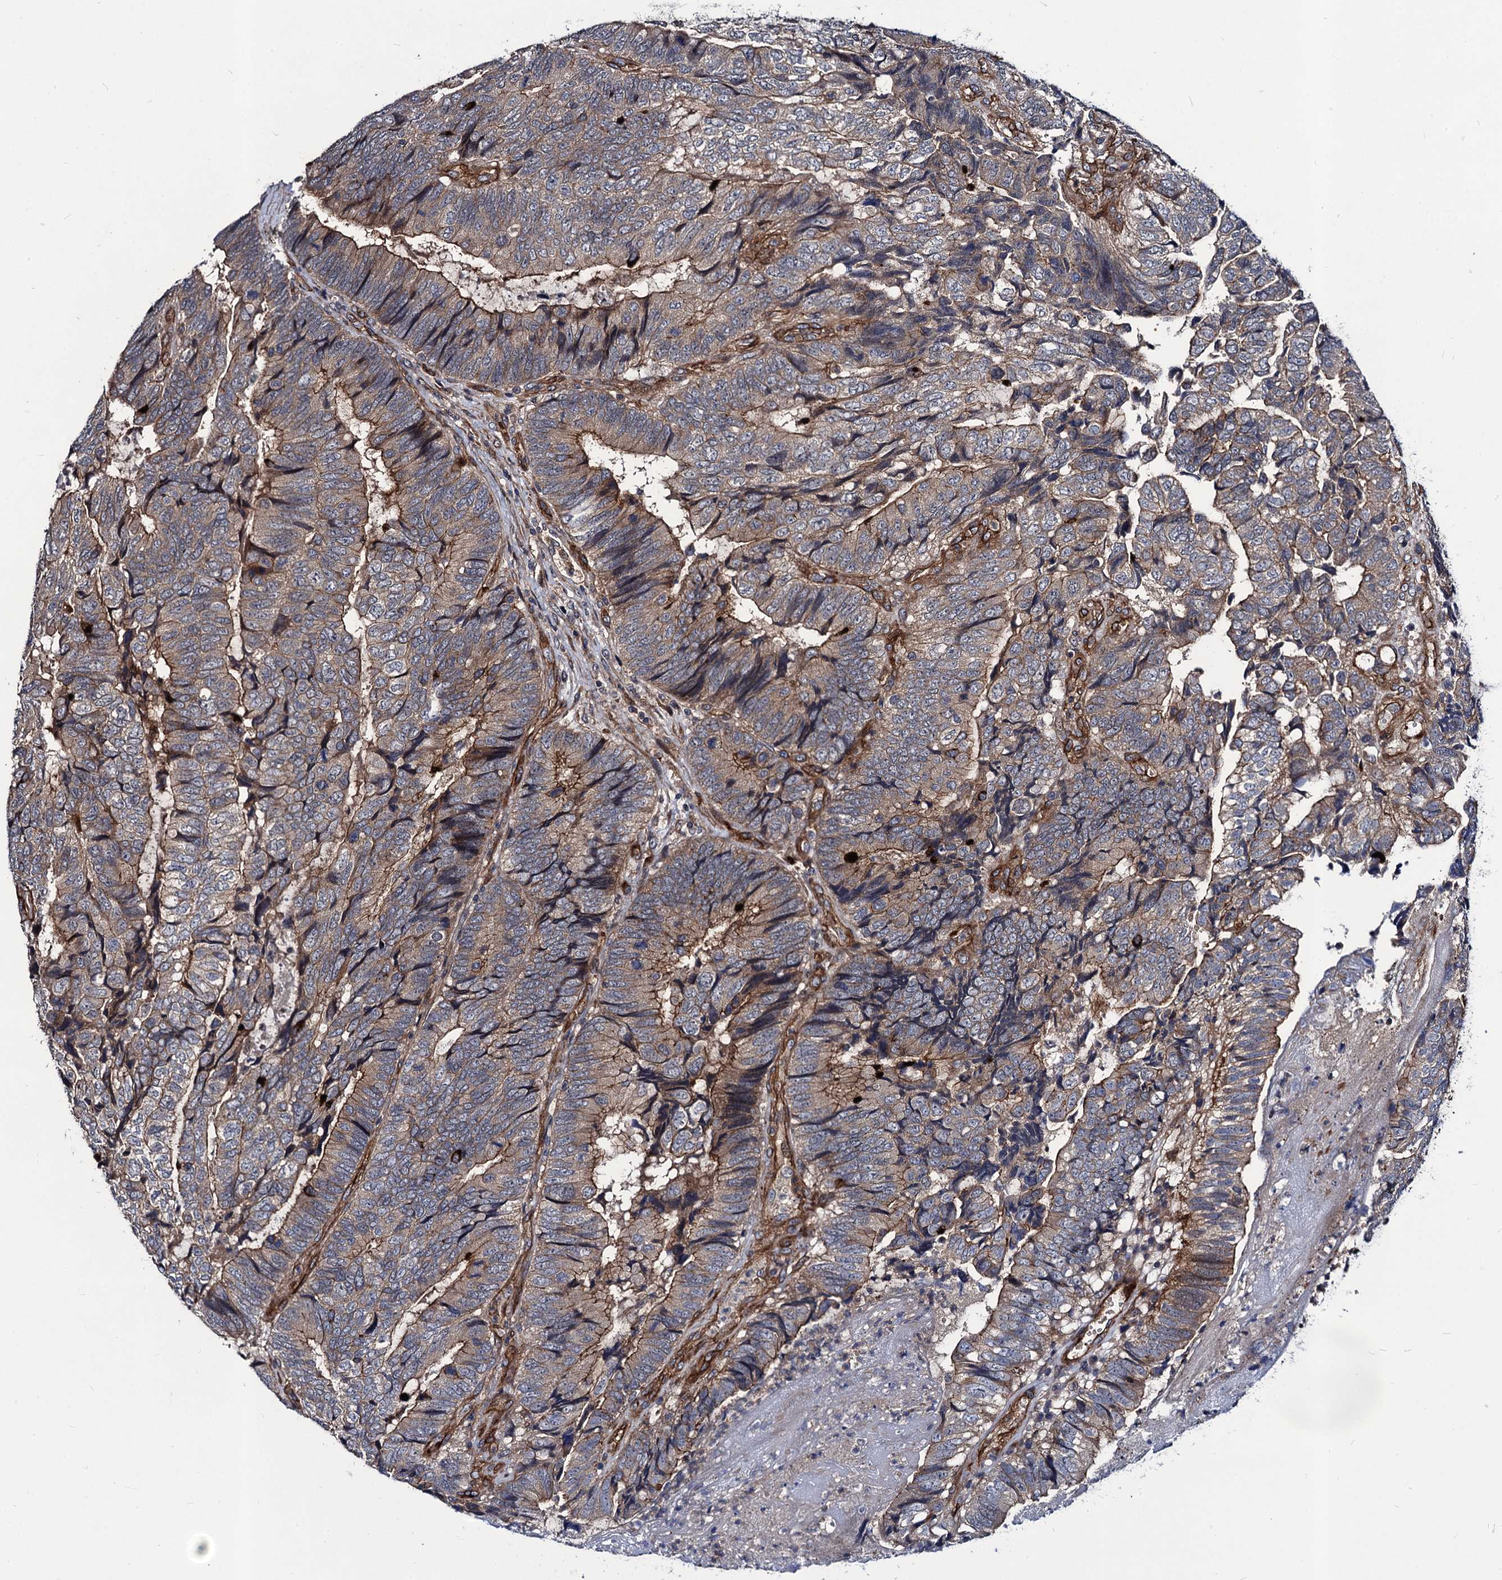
{"staining": {"intensity": "moderate", "quantity": "25%-75%", "location": "cytoplasmic/membranous"}, "tissue": "colorectal cancer", "cell_type": "Tumor cells", "image_type": "cancer", "snomed": [{"axis": "morphology", "description": "Adenocarcinoma, NOS"}, {"axis": "topography", "description": "Colon"}], "caption": "An image of human colorectal cancer (adenocarcinoma) stained for a protein demonstrates moderate cytoplasmic/membranous brown staining in tumor cells. (Brightfield microscopy of DAB IHC at high magnification).", "gene": "KXD1", "patient": {"sex": "female", "age": 67}}